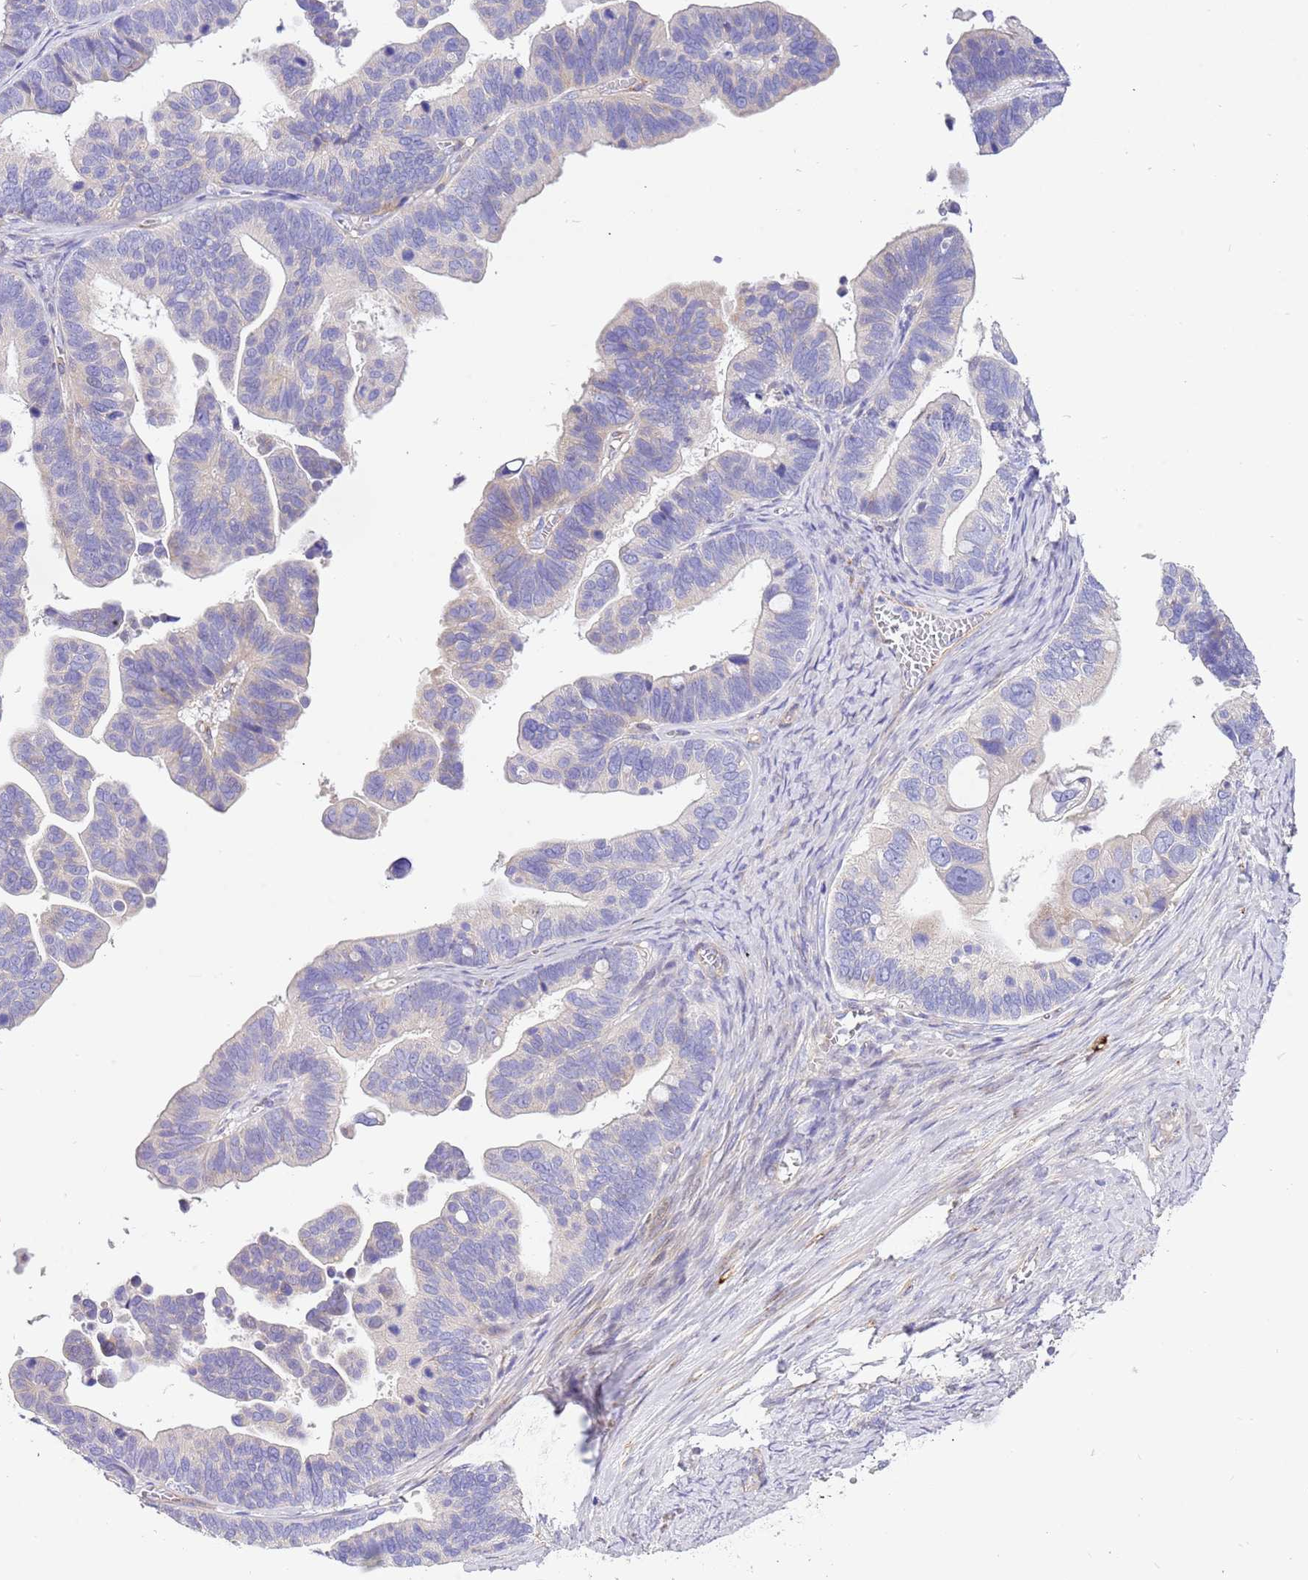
{"staining": {"intensity": "negative", "quantity": "none", "location": "none"}, "tissue": "ovarian cancer", "cell_type": "Tumor cells", "image_type": "cancer", "snomed": [{"axis": "morphology", "description": "Cystadenocarcinoma, serous, NOS"}, {"axis": "topography", "description": "Ovary"}], "caption": "Tumor cells are negative for brown protein staining in ovarian cancer (serous cystadenocarcinoma). (DAB immunohistochemistry (IHC) with hematoxylin counter stain).", "gene": "SERINC3", "patient": {"sex": "female", "age": 56}}